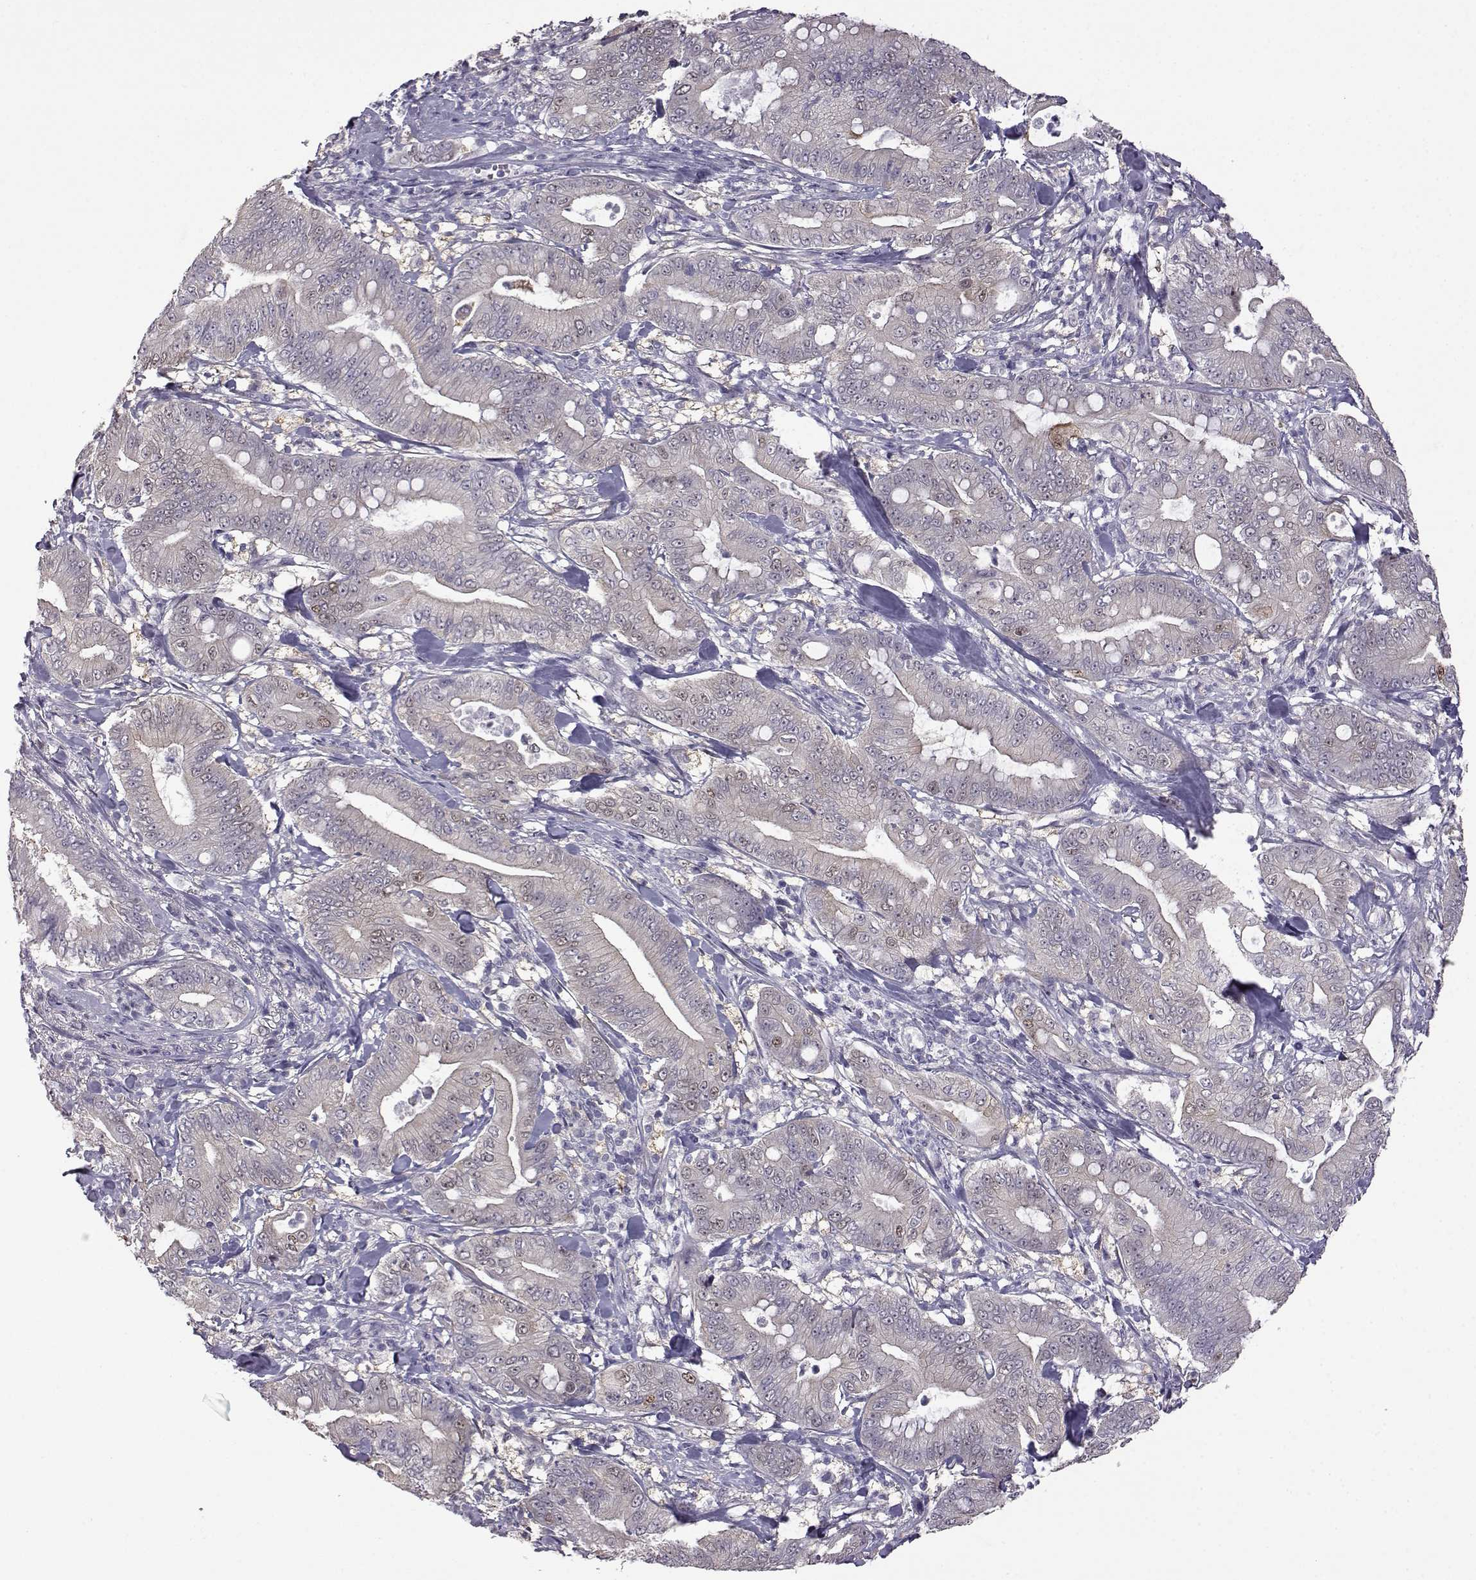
{"staining": {"intensity": "negative", "quantity": "none", "location": "none"}, "tissue": "pancreatic cancer", "cell_type": "Tumor cells", "image_type": "cancer", "snomed": [{"axis": "morphology", "description": "Adenocarcinoma, NOS"}, {"axis": "topography", "description": "Pancreas"}], "caption": "Tumor cells are negative for protein expression in human pancreatic cancer.", "gene": "VGF", "patient": {"sex": "male", "age": 71}}